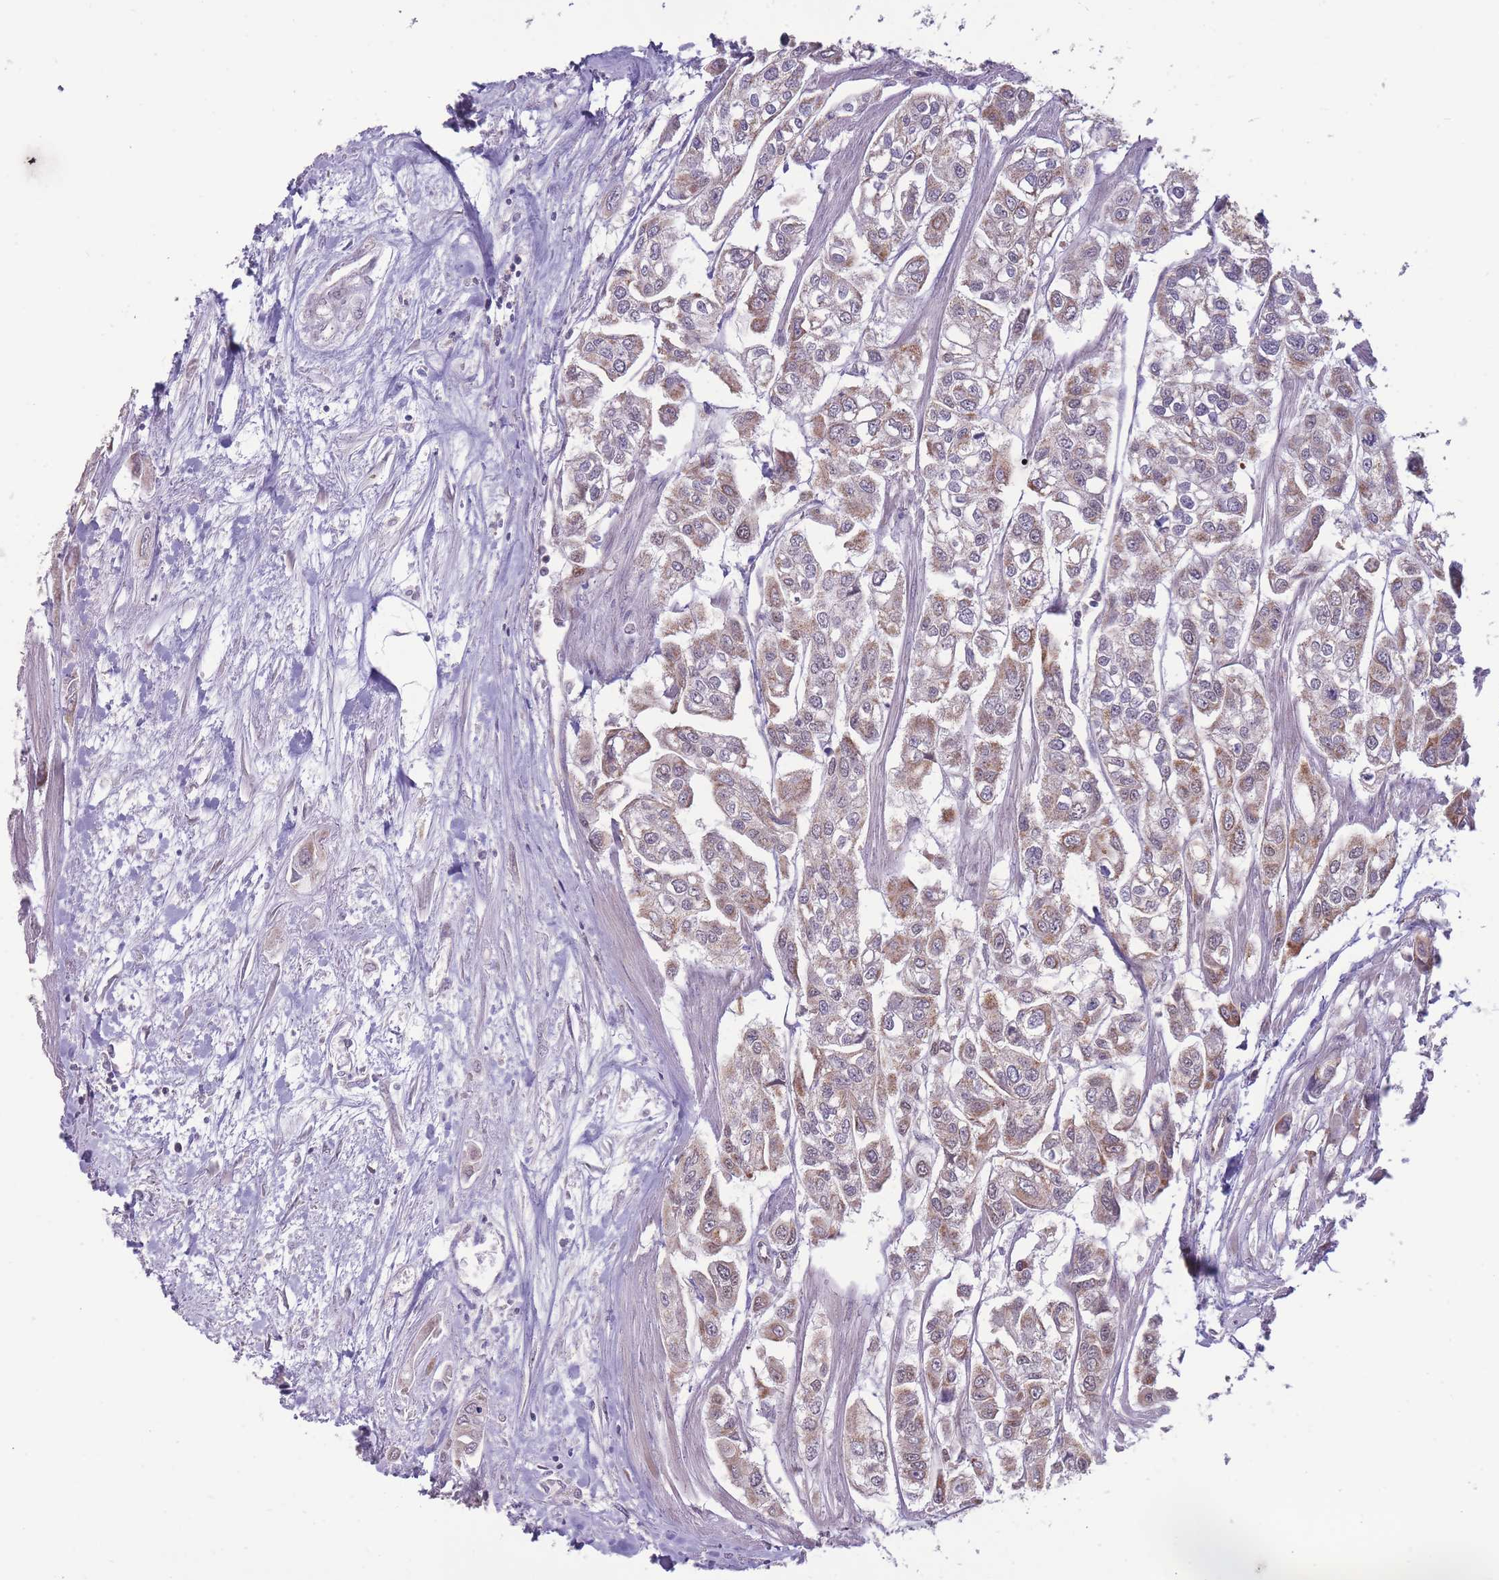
{"staining": {"intensity": "moderate", "quantity": ">75%", "location": "cytoplasmic/membranous"}, "tissue": "urothelial cancer", "cell_type": "Tumor cells", "image_type": "cancer", "snomed": [{"axis": "morphology", "description": "Urothelial carcinoma, High grade"}, {"axis": "topography", "description": "Urinary bladder"}], "caption": "Immunohistochemistry (IHC) photomicrograph of human urothelial carcinoma (high-grade) stained for a protein (brown), which shows medium levels of moderate cytoplasmic/membranous positivity in about >75% of tumor cells.", "gene": "MCIDAS", "patient": {"sex": "male", "age": 67}}